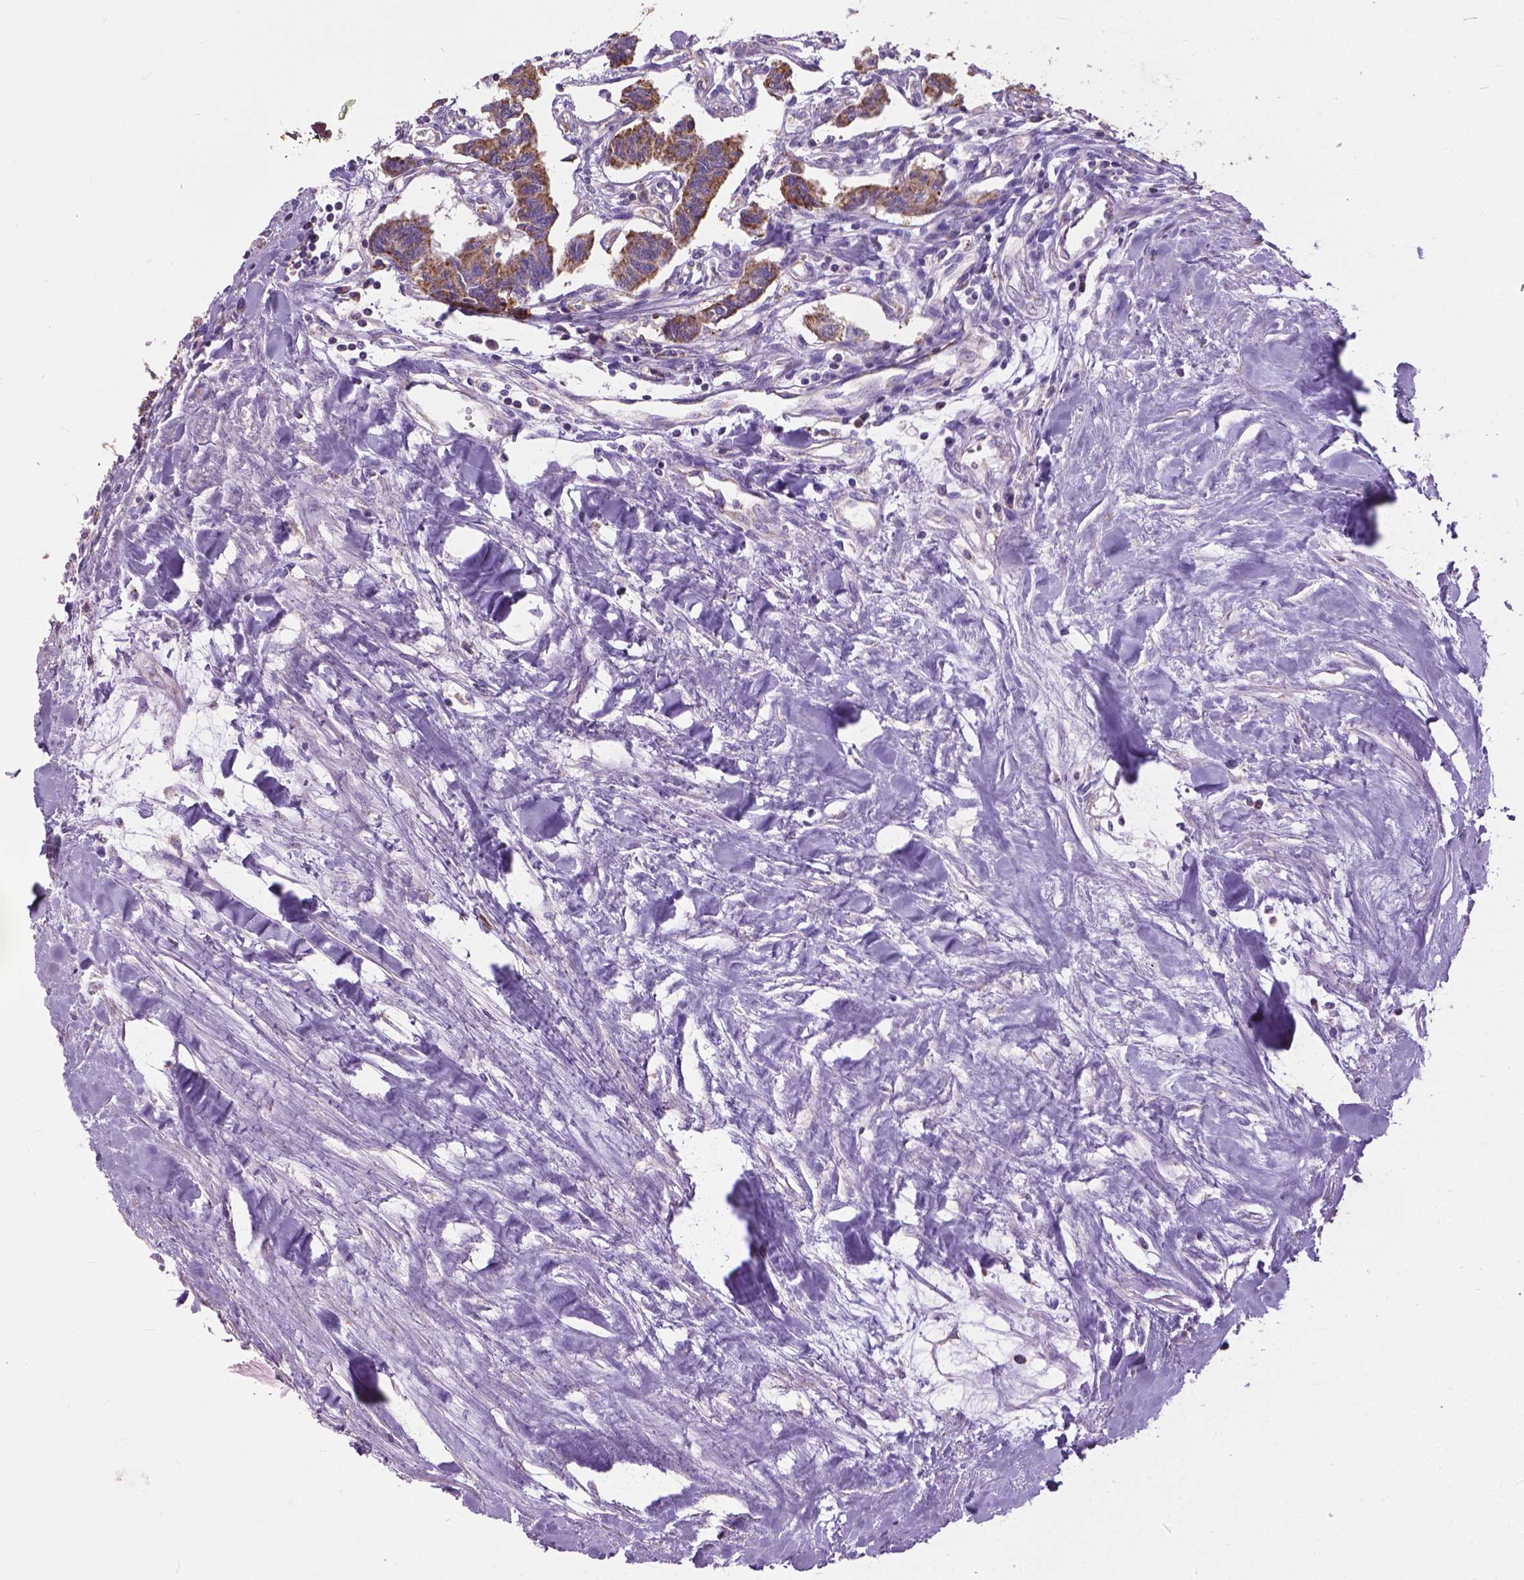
{"staining": {"intensity": "moderate", "quantity": ">75%", "location": "cytoplasmic/membranous"}, "tissue": "carcinoid", "cell_type": "Tumor cells", "image_type": "cancer", "snomed": [{"axis": "morphology", "description": "Carcinoid, malignant, NOS"}, {"axis": "topography", "description": "Kidney"}], "caption": "There is medium levels of moderate cytoplasmic/membranous expression in tumor cells of carcinoid (malignant), as demonstrated by immunohistochemical staining (brown color).", "gene": "VDAC1", "patient": {"sex": "female", "age": 41}}